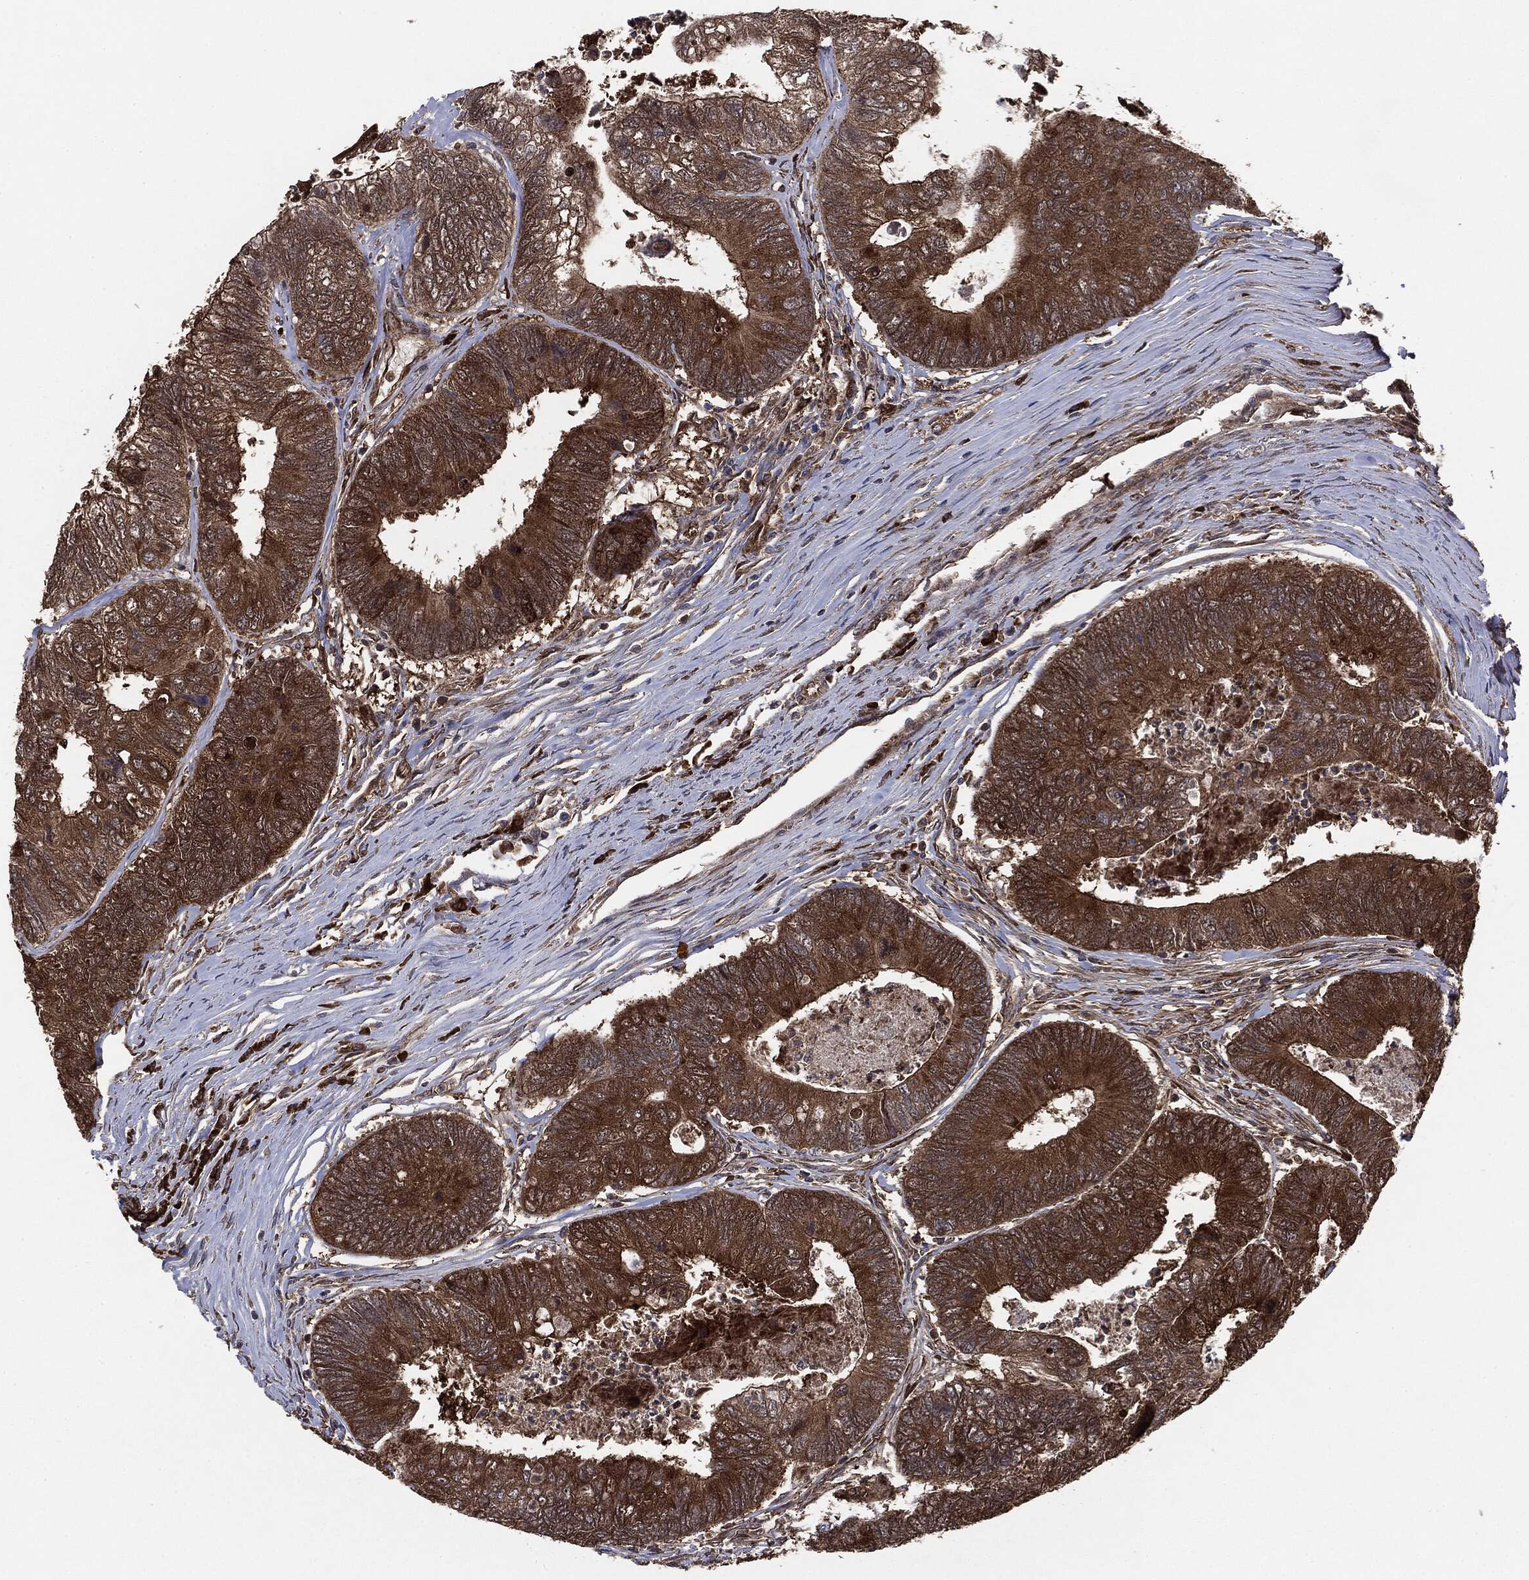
{"staining": {"intensity": "strong", "quantity": ">75%", "location": "cytoplasmic/membranous"}, "tissue": "colorectal cancer", "cell_type": "Tumor cells", "image_type": "cancer", "snomed": [{"axis": "morphology", "description": "Adenocarcinoma, NOS"}, {"axis": "topography", "description": "Colon"}], "caption": "Strong cytoplasmic/membranous positivity for a protein is present in about >75% of tumor cells of adenocarcinoma (colorectal) using IHC.", "gene": "NME1", "patient": {"sex": "female", "age": 67}}